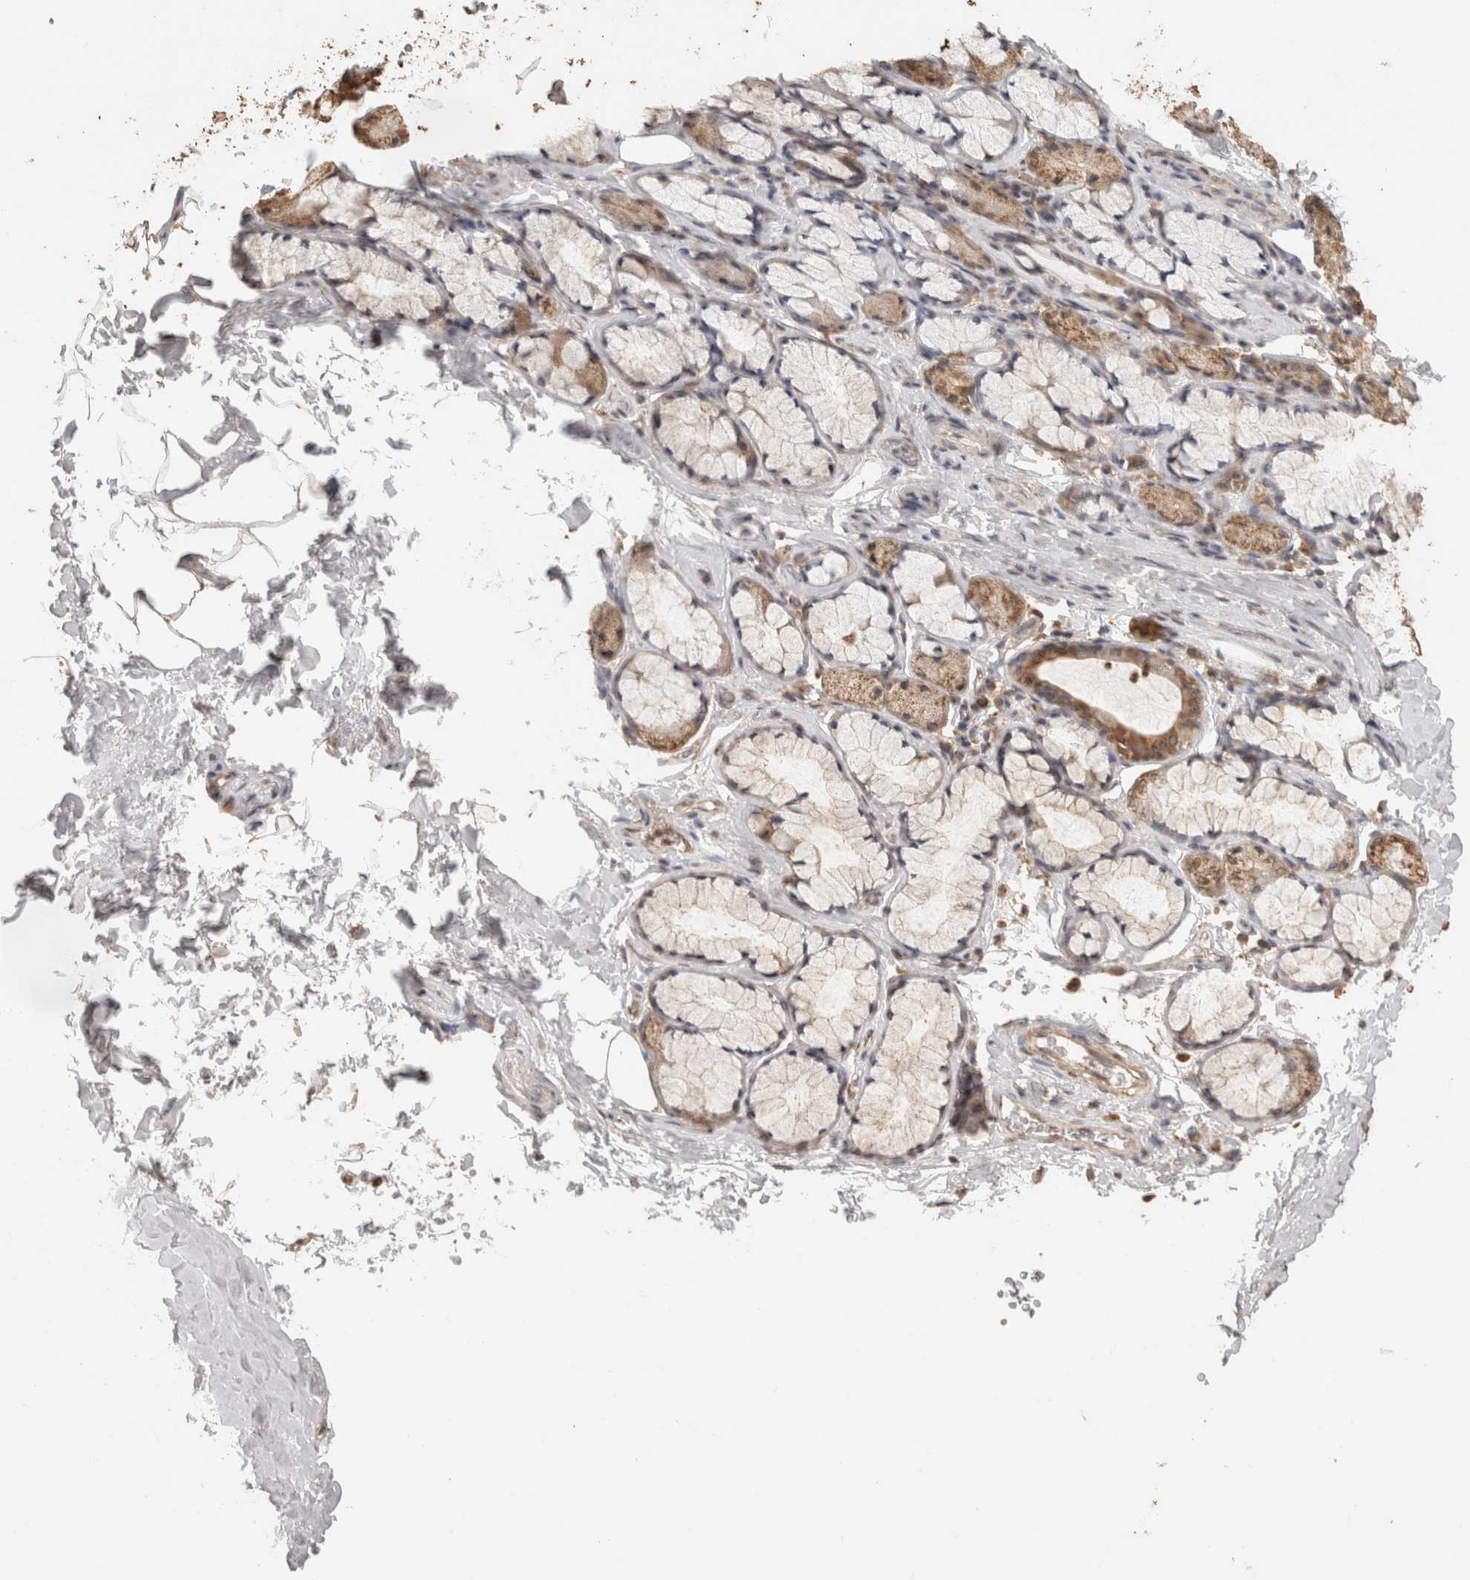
{"staining": {"intensity": "weak", "quantity": ">75%", "location": "cytoplasmic/membranous"}, "tissue": "adipose tissue", "cell_type": "Adipocytes", "image_type": "normal", "snomed": [{"axis": "morphology", "description": "Normal tissue, NOS"}, {"axis": "topography", "description": "Cartilage tissue"}, {"axis": "topography", "description": "Bronchus"}], "caption": "The photomicrograph exhibits a brown stain indicating the presence of a protein in the cytoplasmic/membranous of adipocytes in adipose tissue. (Stains: DAB in brown, nuclei in blue, Microscopy: brightfield microscopy at high magnification).", "gene": "BNIP3L", "patient": {"sex": "female", "age": 73}}